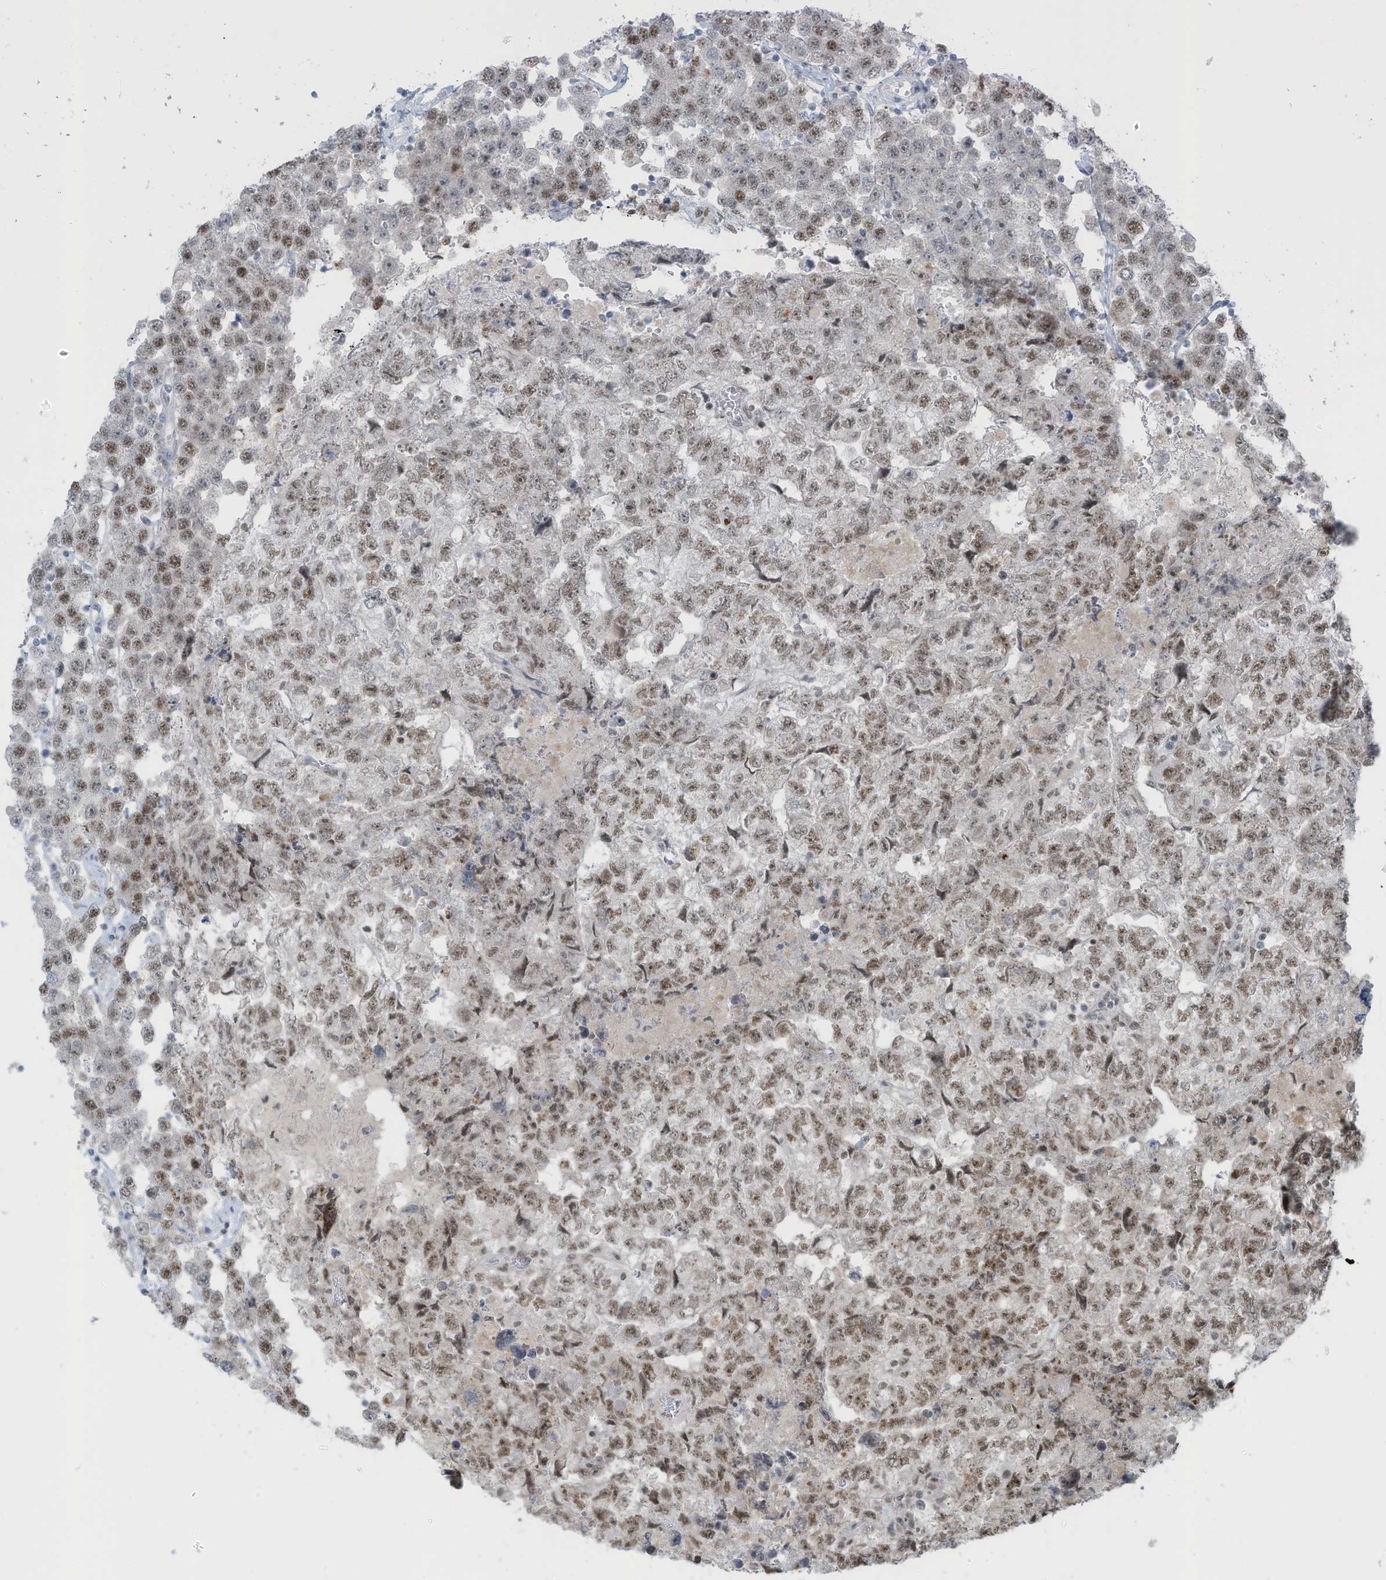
{"staining": {"intensity": "moderate", "quantity": ">75%", "location": "nuclear"}, "tissue": "testis cancer", "cell_type": "Tumor cells", "image_type": "cancer", "snomed": [{"axis": "morphology", "description": "Carcinoma, Embryonal, NOS"}, {"axis": "topography", "description": "Testis"}], "caption": "About >75% of tumor cells in testis embryonal carcinoma demonstrate moderate nuclear protein positivity as visualized by brown immunohistochemical staining.", "gene": "WRNIP1", "patient": {"sex": "male", "age": 36}}